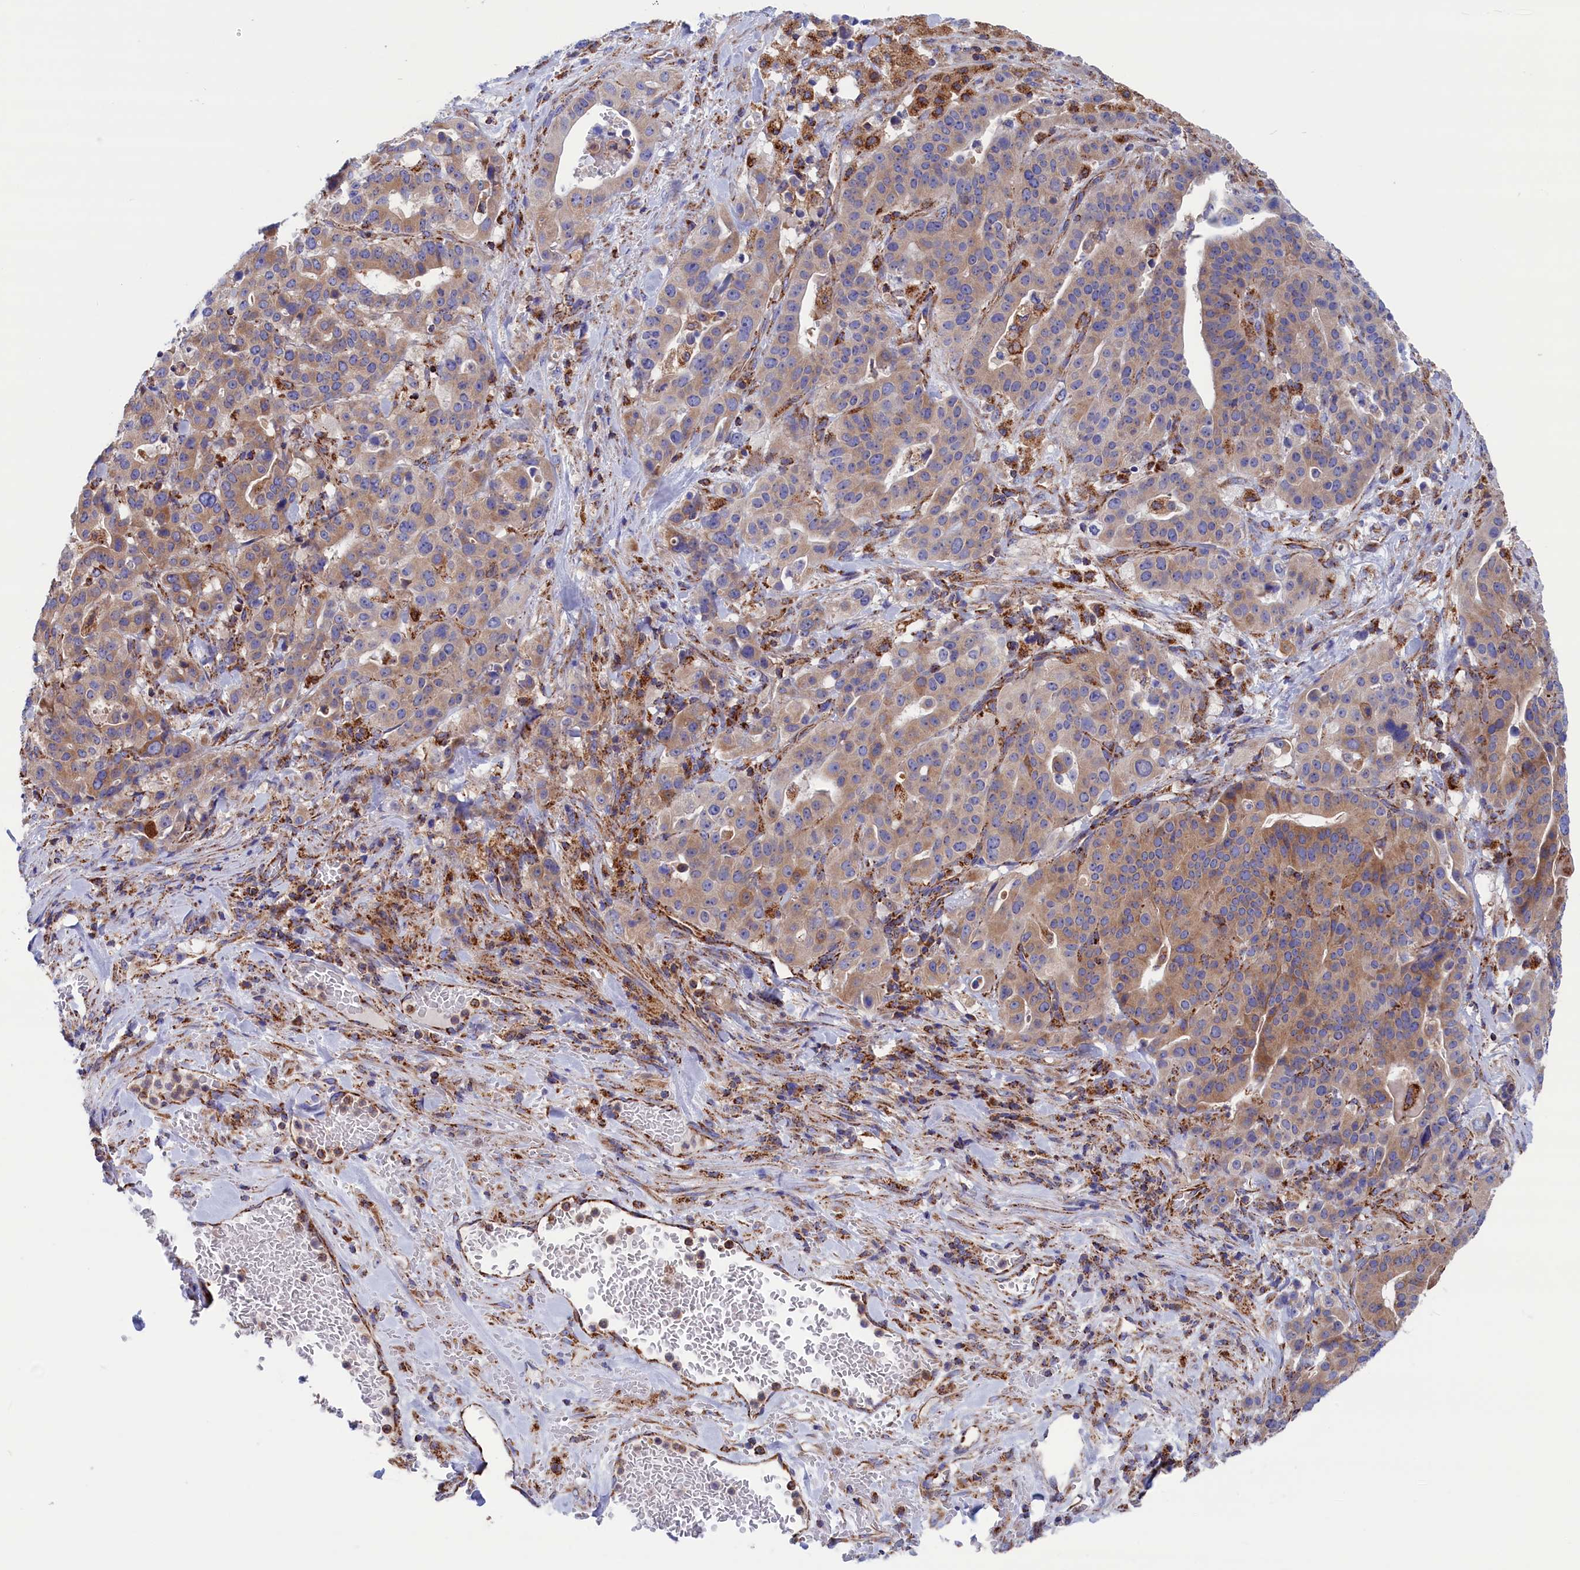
{"staining": {"intensity": "moderate", "quantity": "25%-75%", "location": "cytoplasmic/membranous"}, "tissue": "stomach cancer", "cell_type": "Tumor cells", "image_type": "cancer", "snomed": [{"axis": "morphology", "description": "Adenocarcinoma, NOS"}, {"axis": "topography", "description": "Stomach"}], "caption": "Human stomach adenocarcinoma stained with a brown dye exhibits moderate cytoplasmic/membranous positive positivity in approximately 25%-75% of tumor cells.", "gene": "WDR83", "patient": {"sex": "male", "age": 48}}